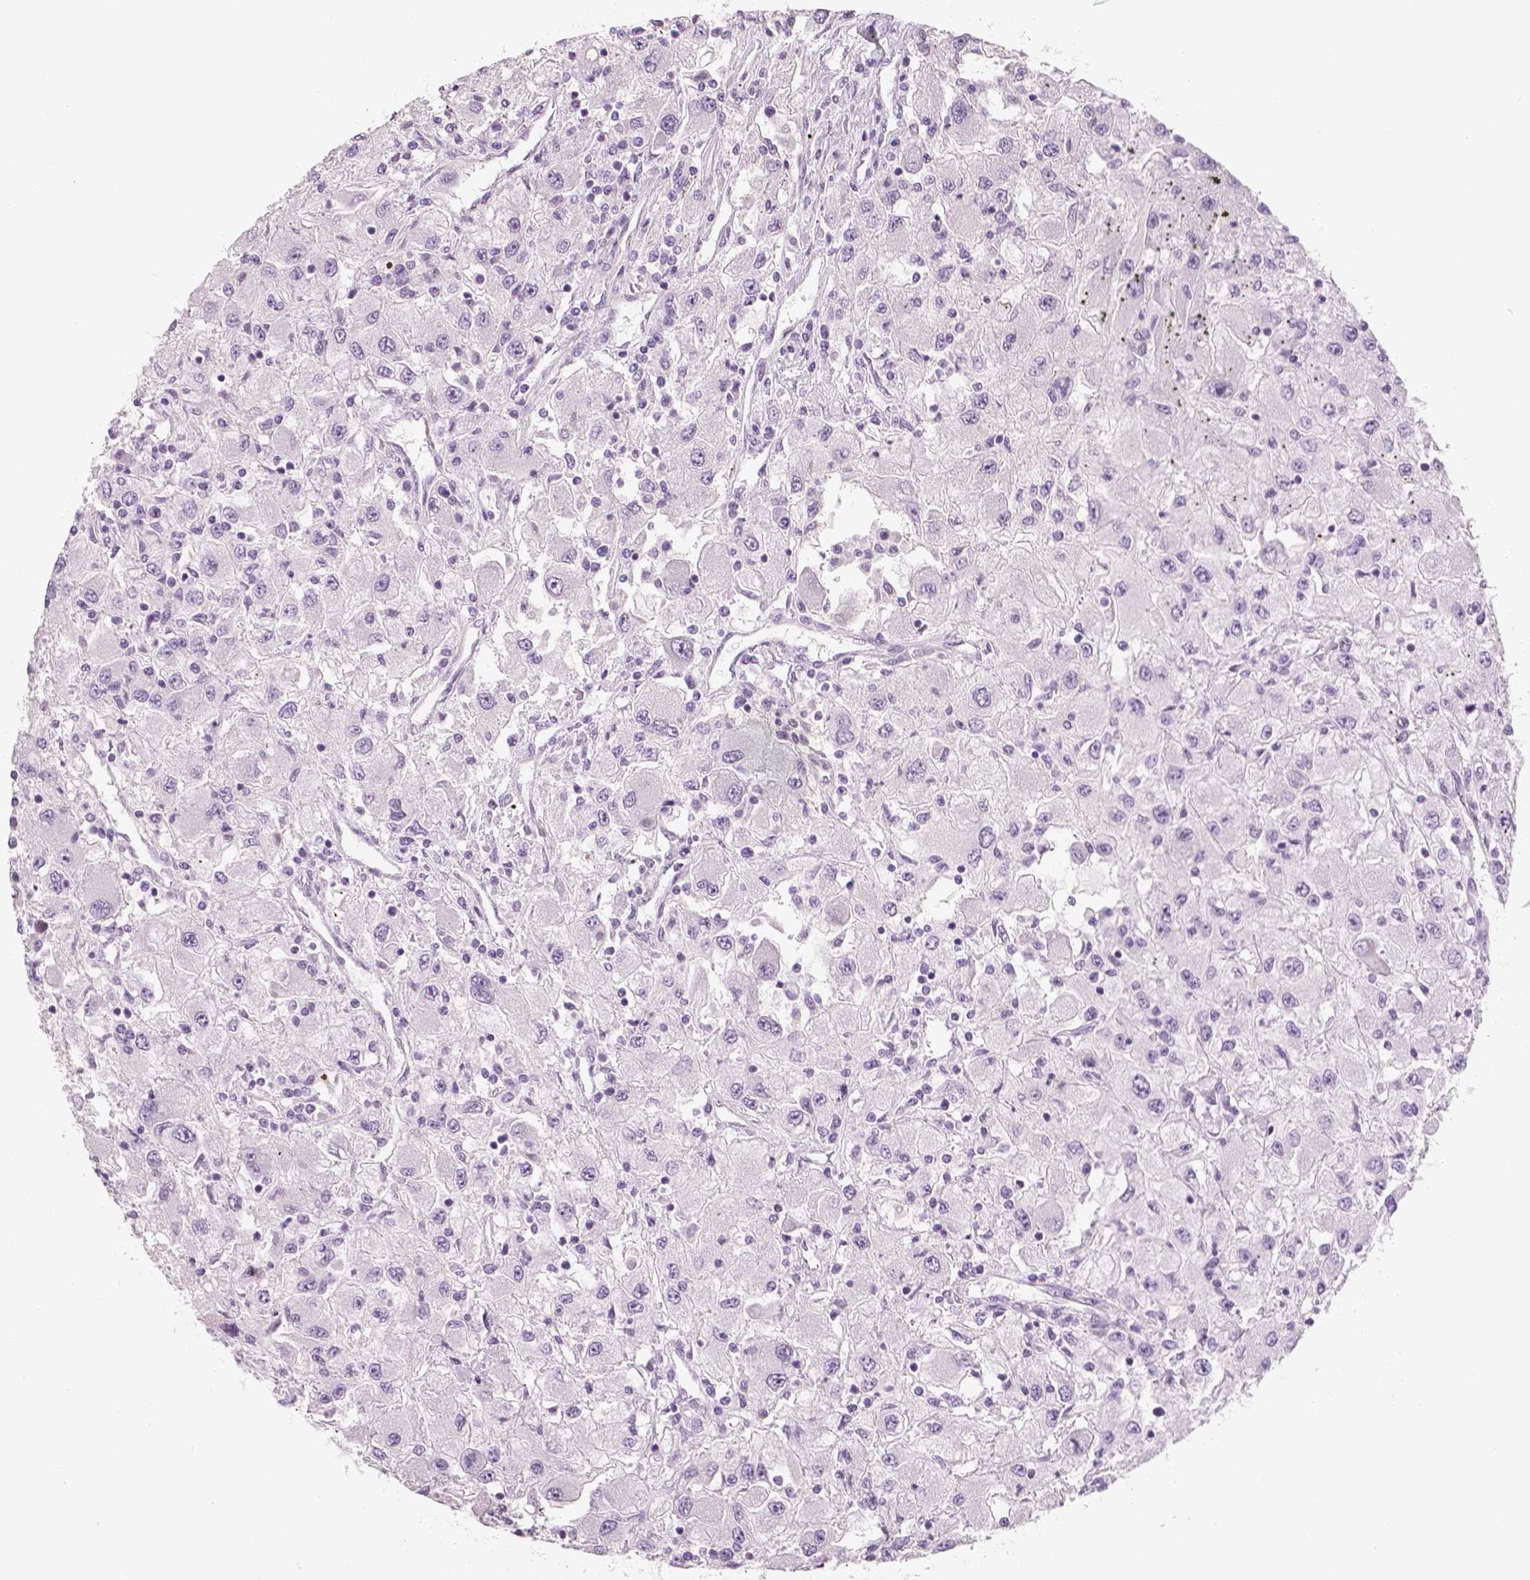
{"staining": {"intensity": "negative", "quantity": "none", "location": "none"}, "tissue": "renal cancer", "cell_type": "Tumor cells", "image_type": "cancer", "snomed": [{"axis": "morphology", "description": "Adenocarcinoma, NOS"}, {"axis": "topography", "description": "Kidney"}], "caption": "This histopathology image is of renal adenocarcinoma stained with IHC to label a protein in brown with the nuclei are counter-stained blue. There is no staining in tumor cells.", "gene": "SLC24A1", "patient": {"sex": "female", "age": 67}}